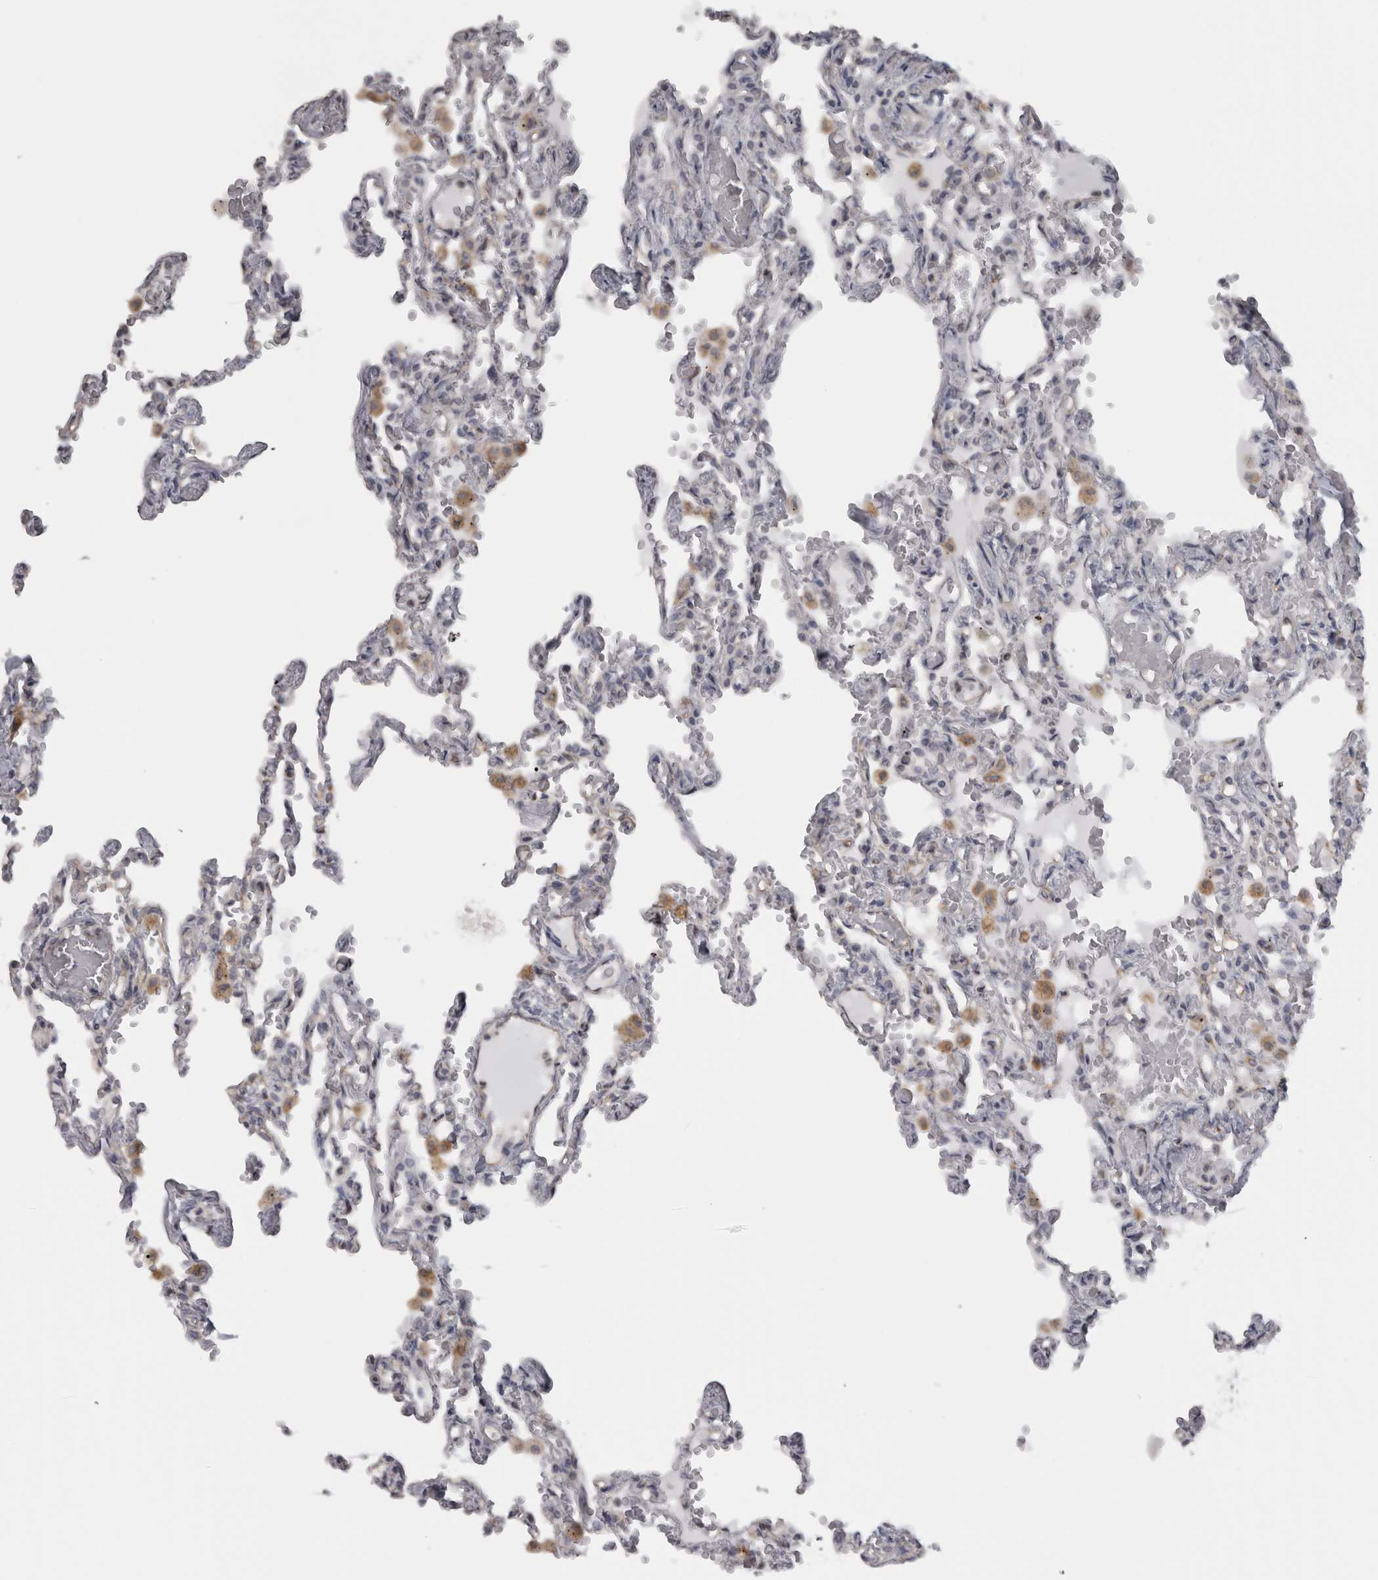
{"staining": {"intensity": "negative", "quantity": "none", "location": "none"}, "tissue": "lung", "cell_type": "Alveolar cells", "image_type": "normal", "snomed": [{"axis": "morphology", "description": "Normal tissue, NOS"}, {"axis": "topography", "description": "Lung"}], "caption": "This is an IHC photomicrograph of normal human lung. There is no staining in alveolar cells.", "gene": "PPP1R12B", "patient": {"sex": "male", "age": 21}}